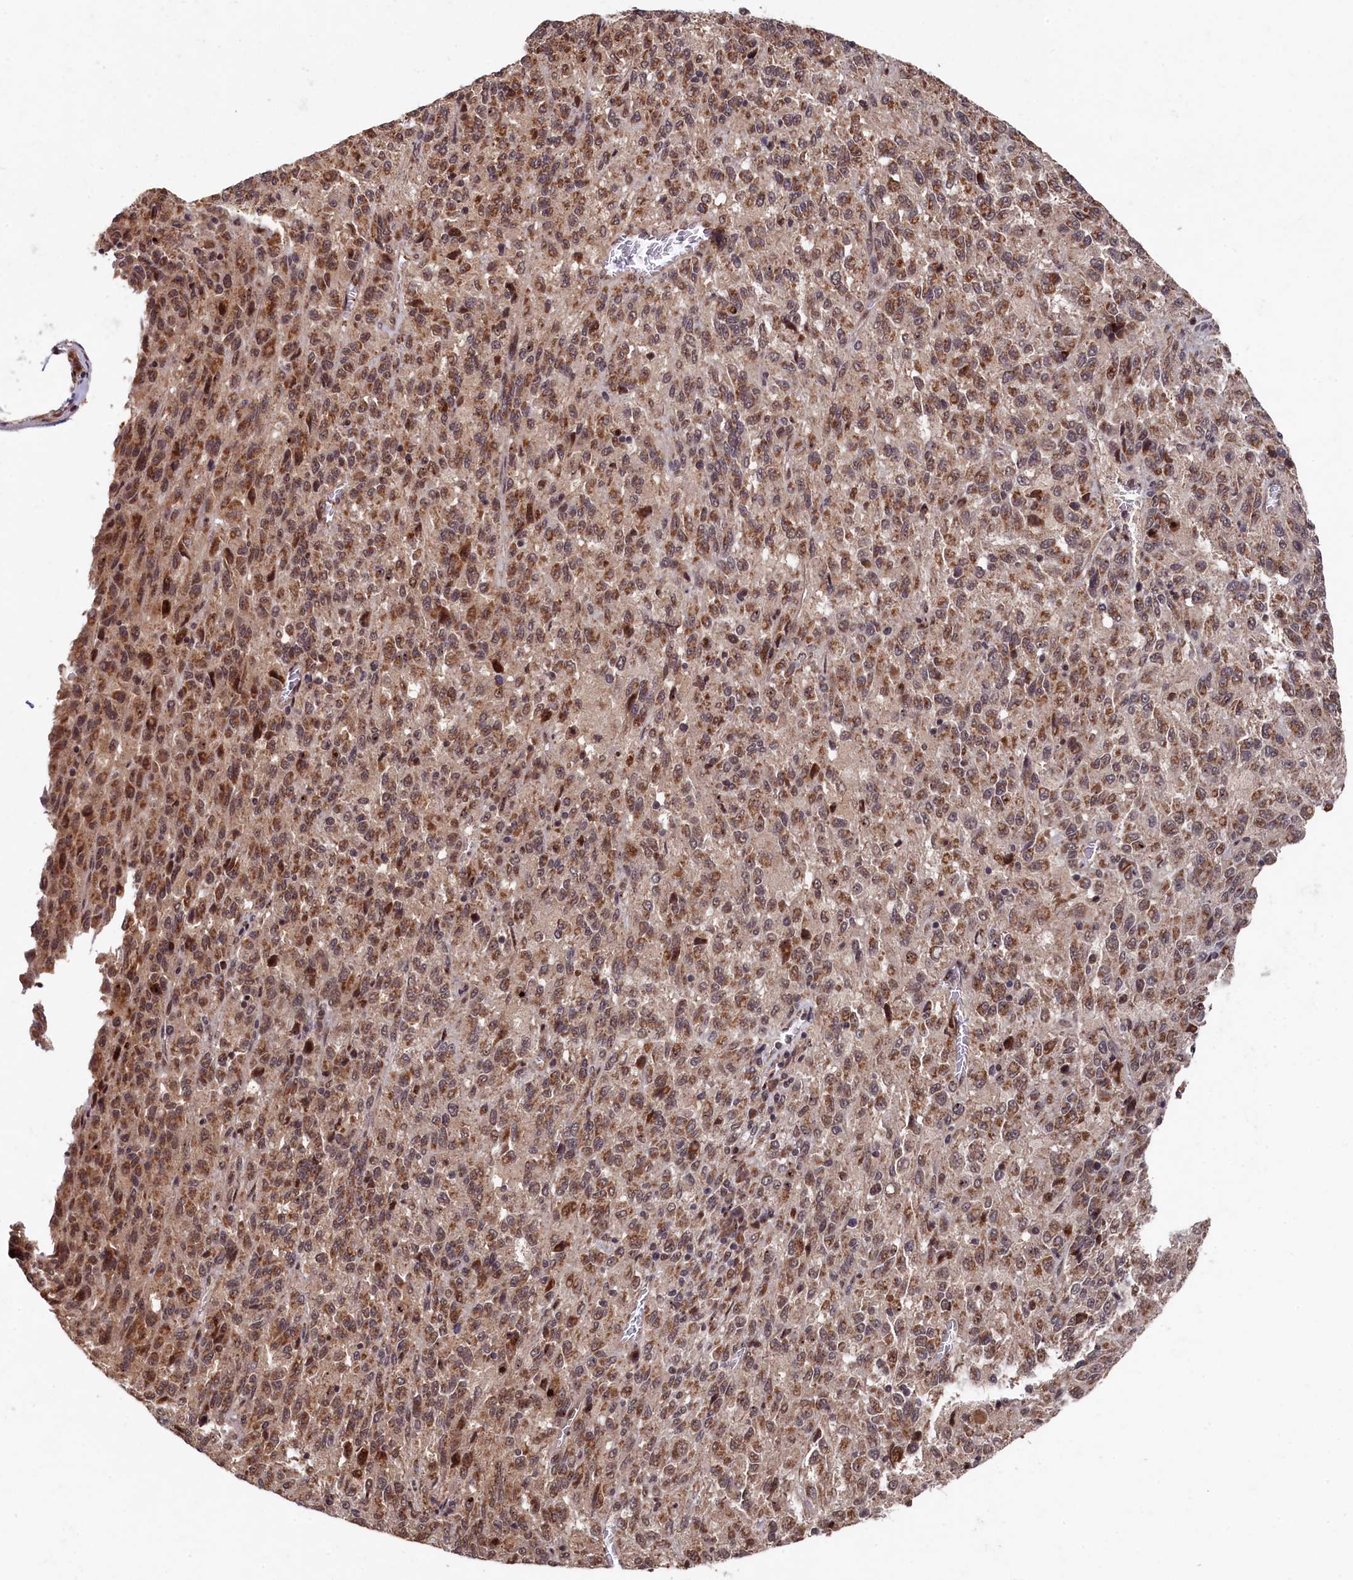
{"staining": {"intensity": "moderate", "quantity": ">75%", "location": "cytoplasmic/membranous"}, "tissue": "melanoma", "cell_type": "Tumor cells", "image_type": "cancer", "snomed": [{"axis": "morphology", "description": "Malignant melanoma, Metastatic site"}, {"axis": "topography", "description": "Lung"}], "caption": "A medium amount of moderate cytoplasmic/membranous expression is present in about >75% of tumor cells in melanoma tissue. Using DAB (3,3'-diaminobenzidine) (brown) and hematoxylin (blue) stains, captured at high magnification using brightfield microscopy.", "gene": "CLPX", "patient": {"sex": "male", "age": 64}}